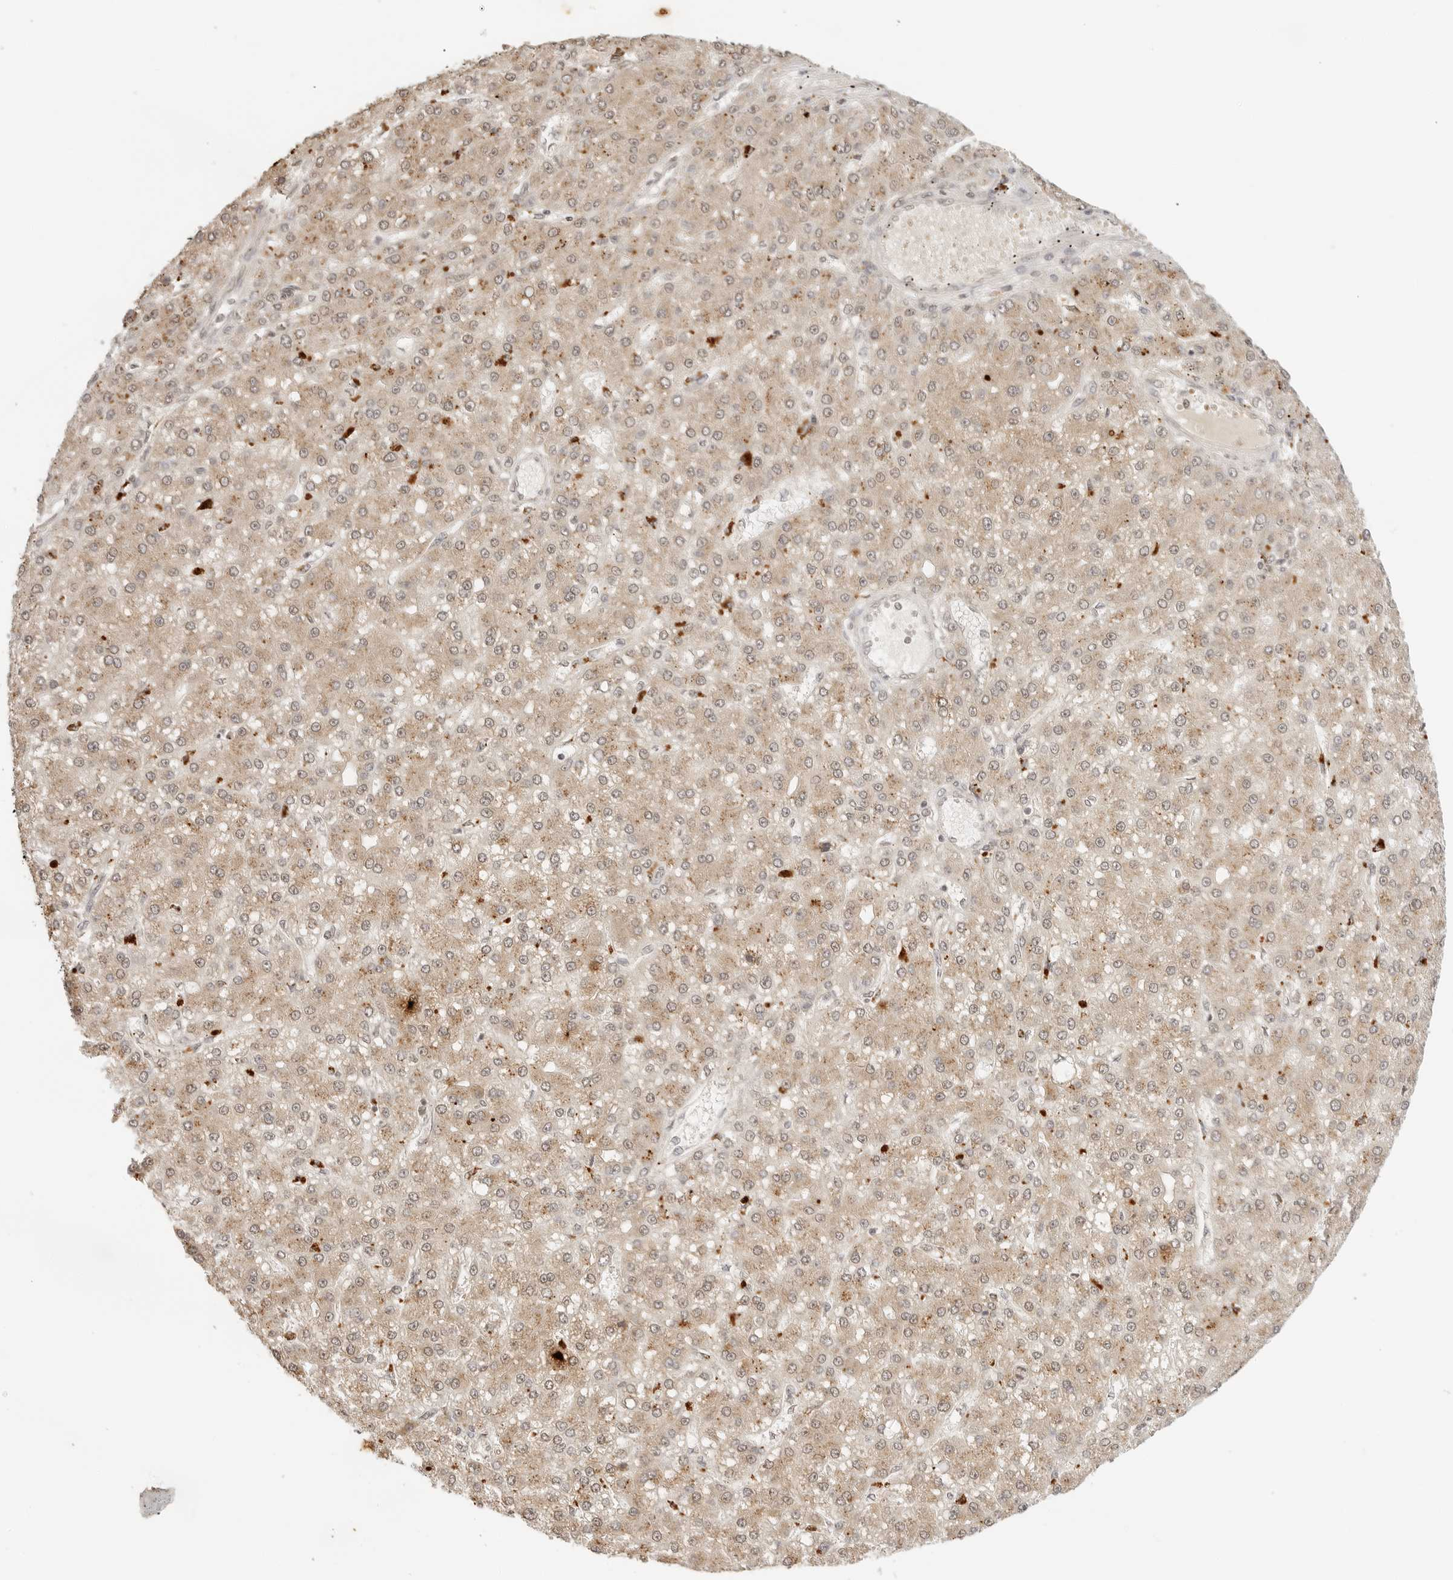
{"staining": {"intensity": "moderate", "quantity": "25%-75%", "location": "cytoplasmic/membranous"}, "tissue": "liver cancer", "cell_type": "Tumor cells", "image_type": "cancer", "snomed": [{"axis": "morphology", "description": "Carcinoma, Hepatocellular, NOS"}, {"axis": "topography", "description": "Liver"}], "caption": "A brown stain labels moderate cytoplasmic/membranous expression of a protein in liver cancer tumor cells. The staining was performed using DAB (3,3'-diaminobenzidine), with brown indicating positive protein expression. Nuclei are stained blue with hematoxylin.", "gene": "GPR34", "patient": {"sex": "male", "age": 67}}